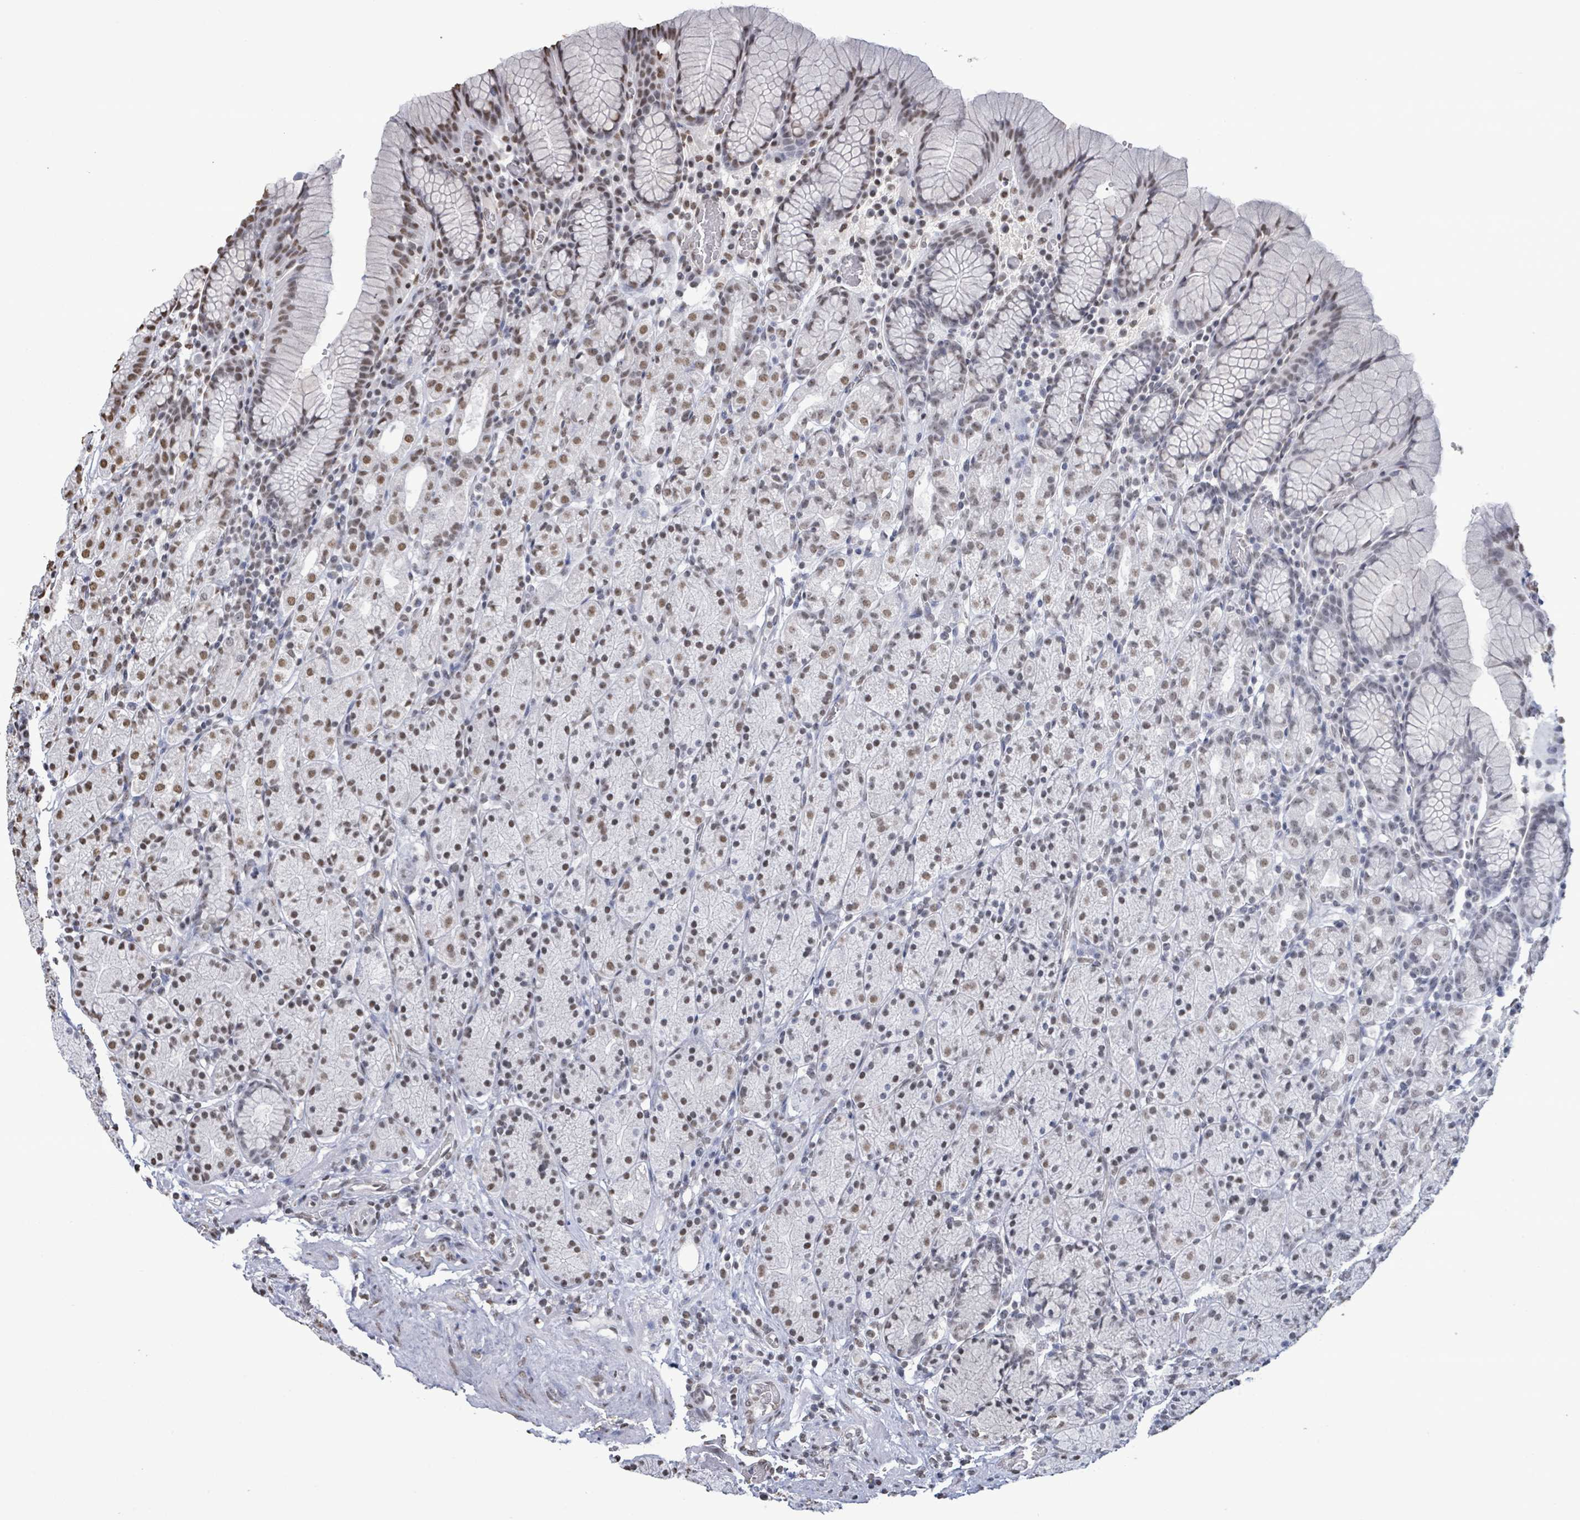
{"staining": {"intensity": "moderate", "quantity": ">75%", "location": "nuclear"}, "tissue": "stomach", "cell_type": "Glandular cells", "image_type": "normal", "snomed": [{"axis": "morphology", "description": "Normal tissue, NOS"}, {"axis": "topography", "description": "Stomach, upper"}, {"axis": "topography", "description": "Stomach"}], "caption": "A brown stain shows moderate nuclear positivity of a protein in glandular cells of unremarkable human stomach. (brown staining indicates protein expression, while blue staining denotes nuclei).", "gene": "SAMD14", "patient": {"sex": "male", "age": 62}}